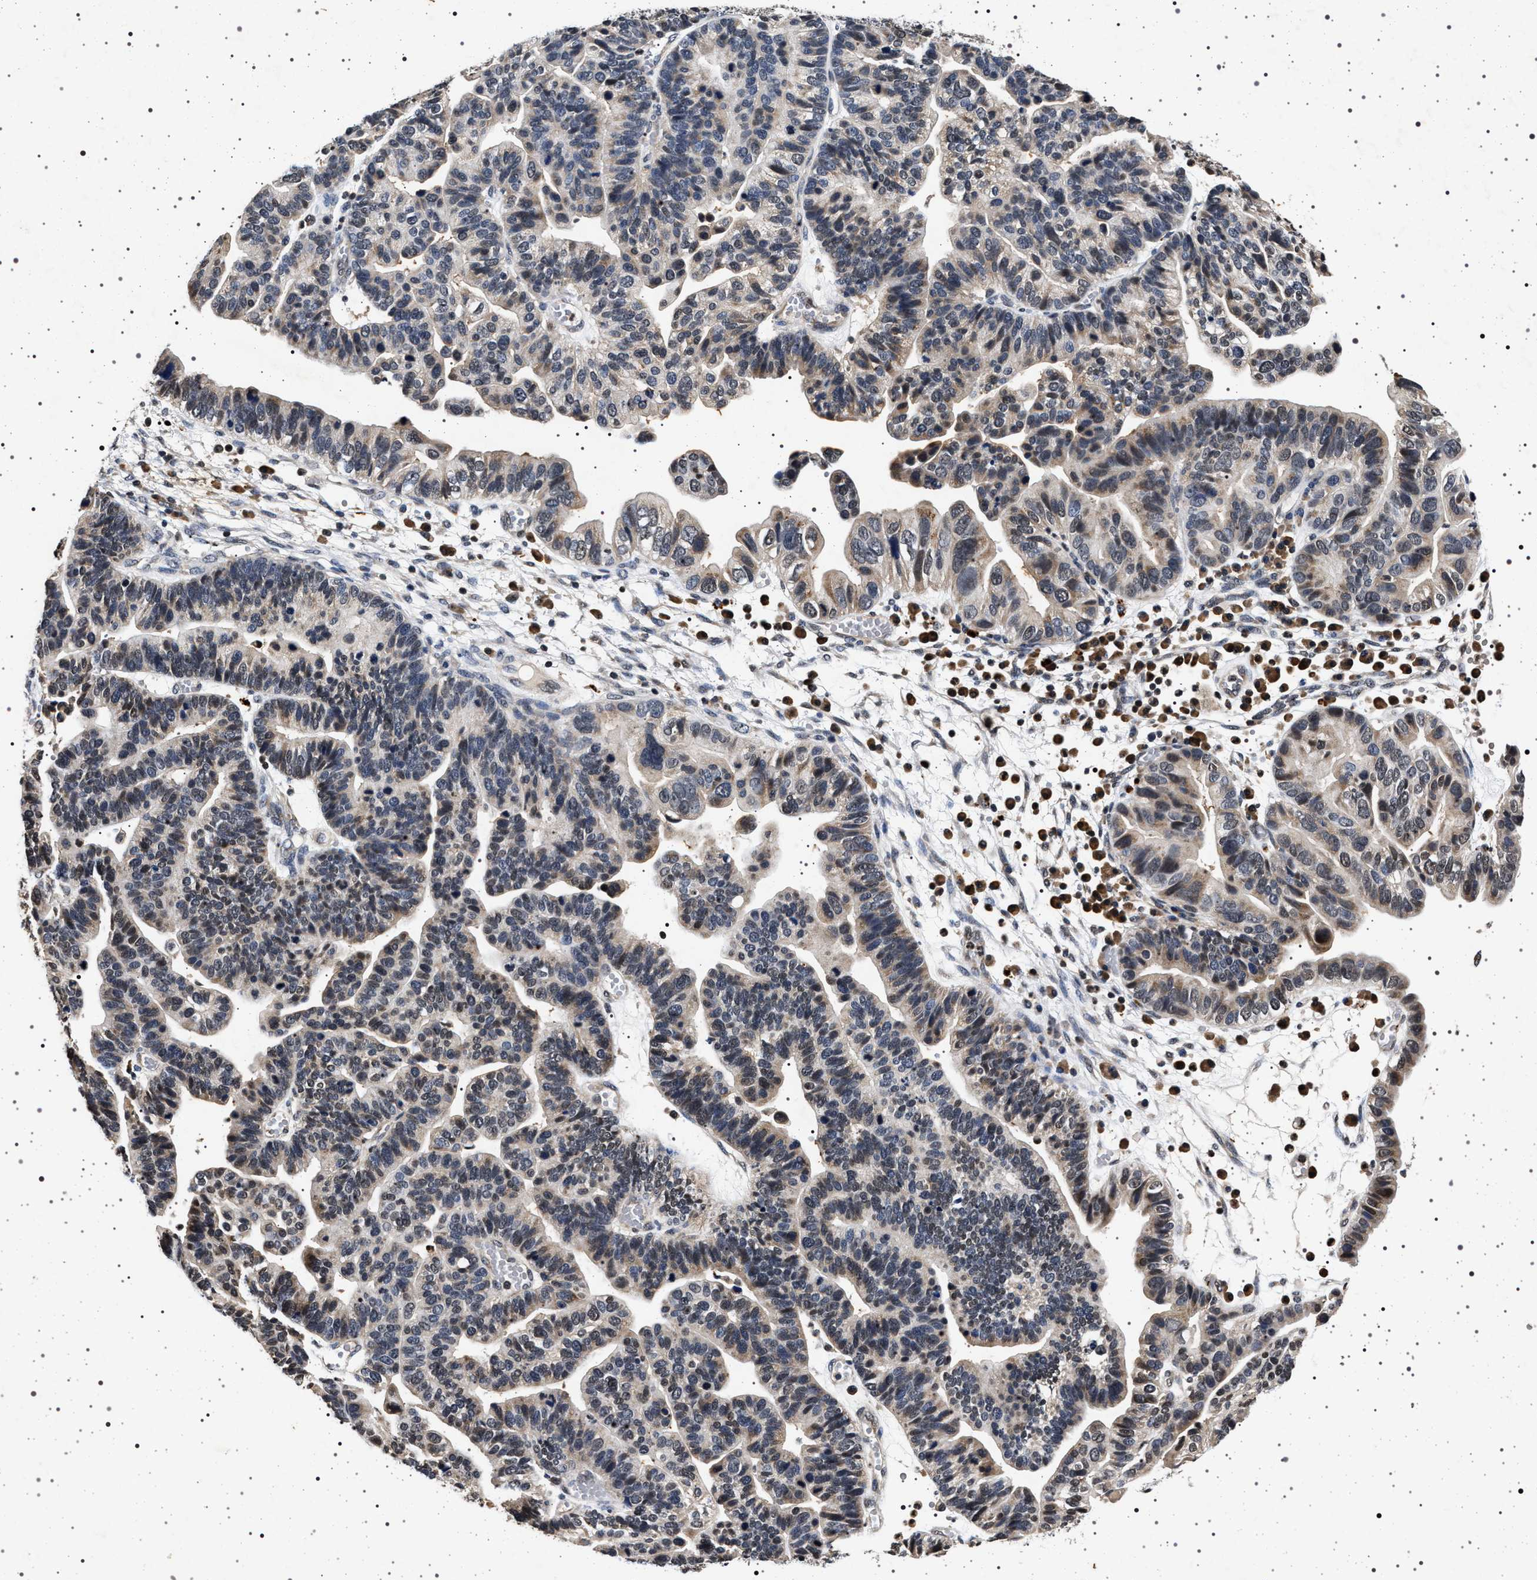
{"staining": {"intensity": "weak", "quantity": "<25%", "location": "cytoplasmic/membranous"}, "tissue": "ovarian cancer", "cell_type": "Tumor cells", "image_type": "cancer", "snomed": [{"axis": "morphology", "description": "Cystadenocarcinoma, serous, NOS"}, {"axis": "topography", "description": "Ovary"}], "caption": "DAB immunohistochemical staining of human ovarian serous cystadenocarcinoma reveals no significant expression in tumor cells. (Brightfield microscopy of DAB (3,3'-diaminobenzidine) immunohistochemistry (IHC) at high magnification).", "gene": "CDKN1B", "patient": {"sex": "female", "age": 56}}